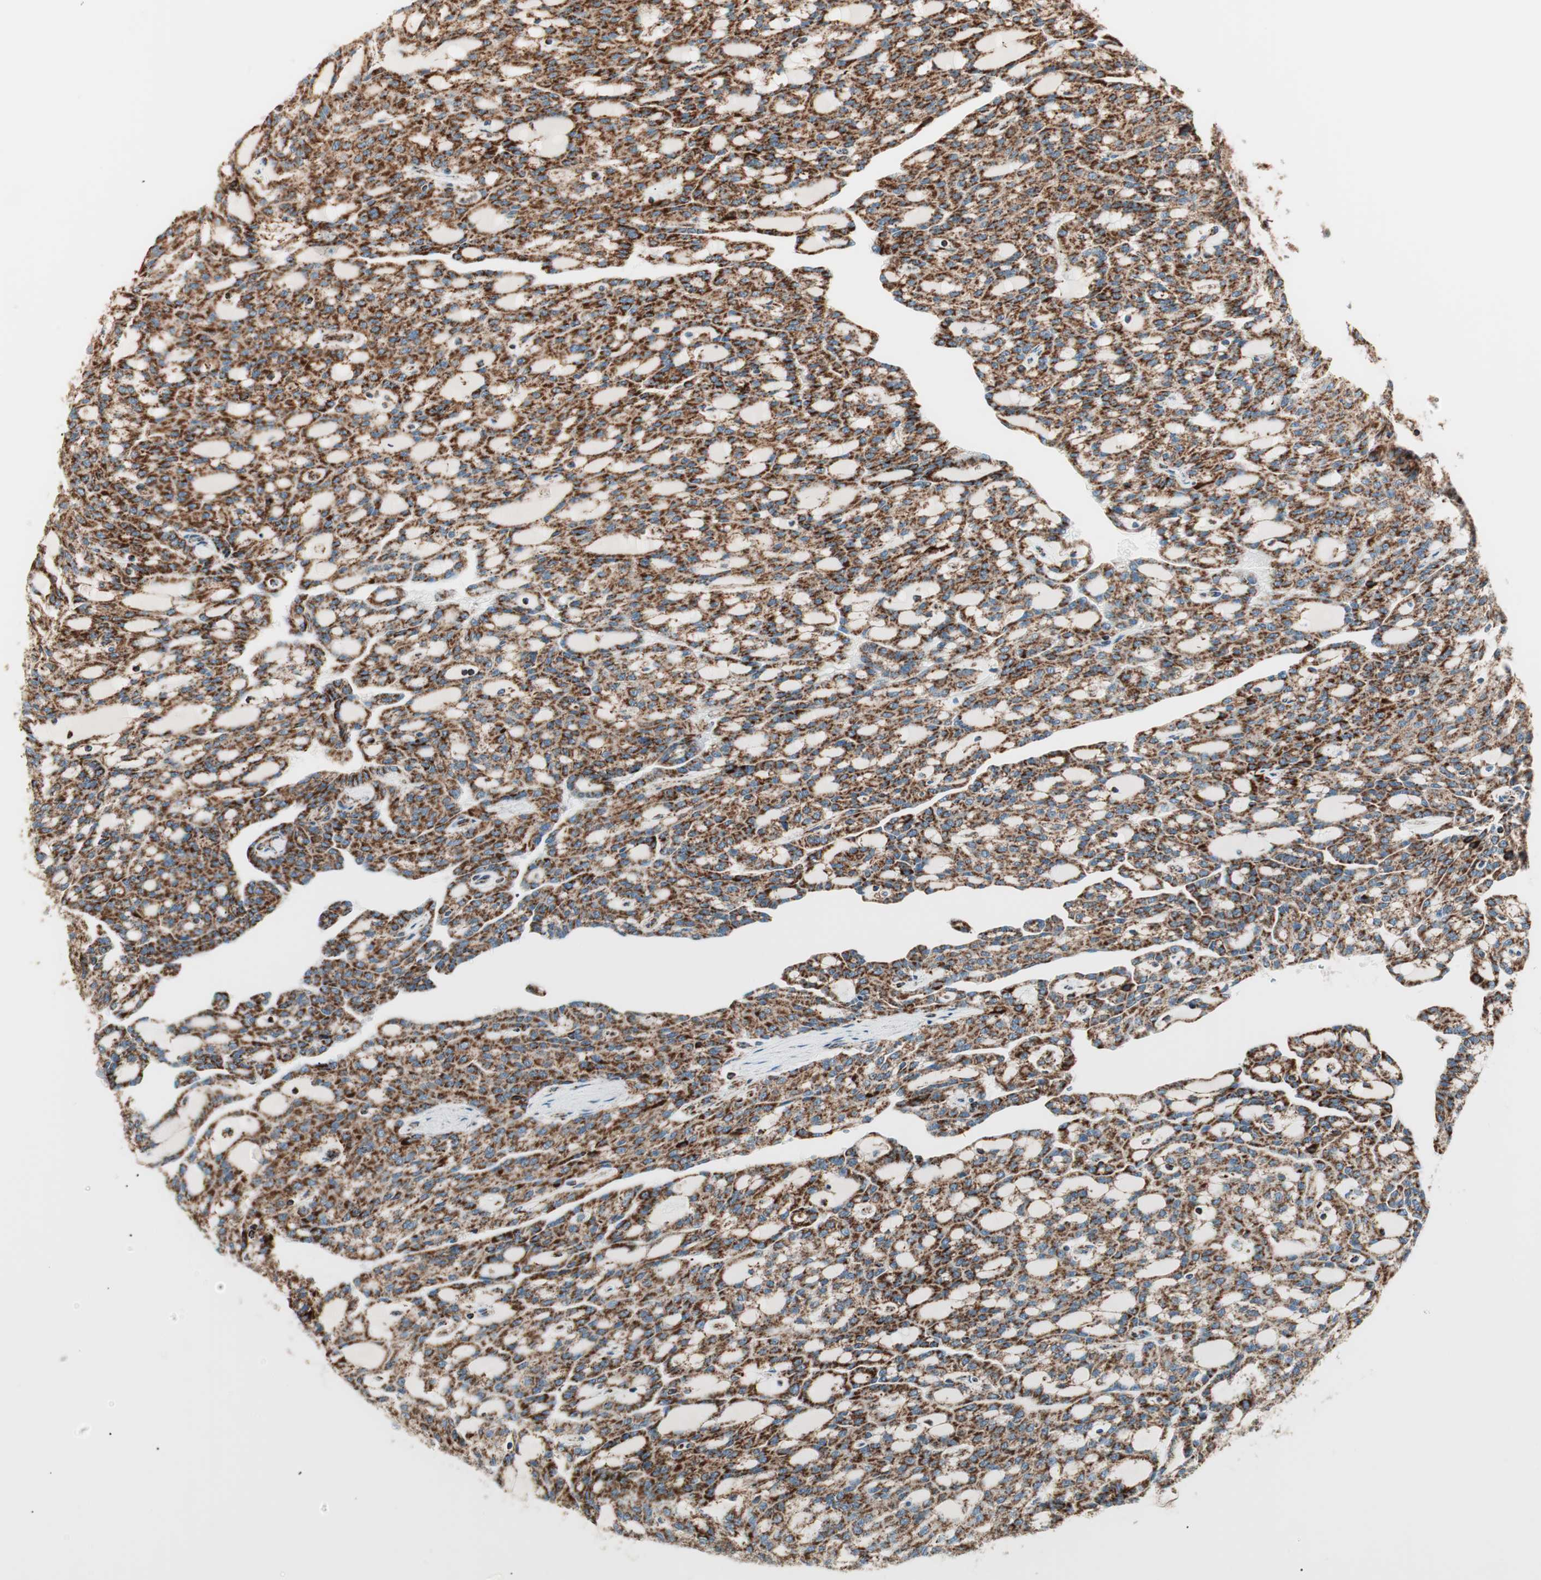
{"staining": {"intensity": "strong", "quantity": ">75%", "location": "cytoplasmic/membranous"}, "tissue": "renal cancer", "cell_type": "Tumor cells", "image_type": "cancer", "snomed": [{"axis": "morphology", "description": "Adenocarcinoma, NOS"}, {"axis": "topography", "description": "Kidney"}], "caption": "Strong cytoplasmic/membranous staining for a protein is identified in approximately >75% of tumor cells of adenocarcinoma (renal) using immunohistochemistry.", "gene": "TOMM22", "patient": {"sex": "male", "age": 63}}